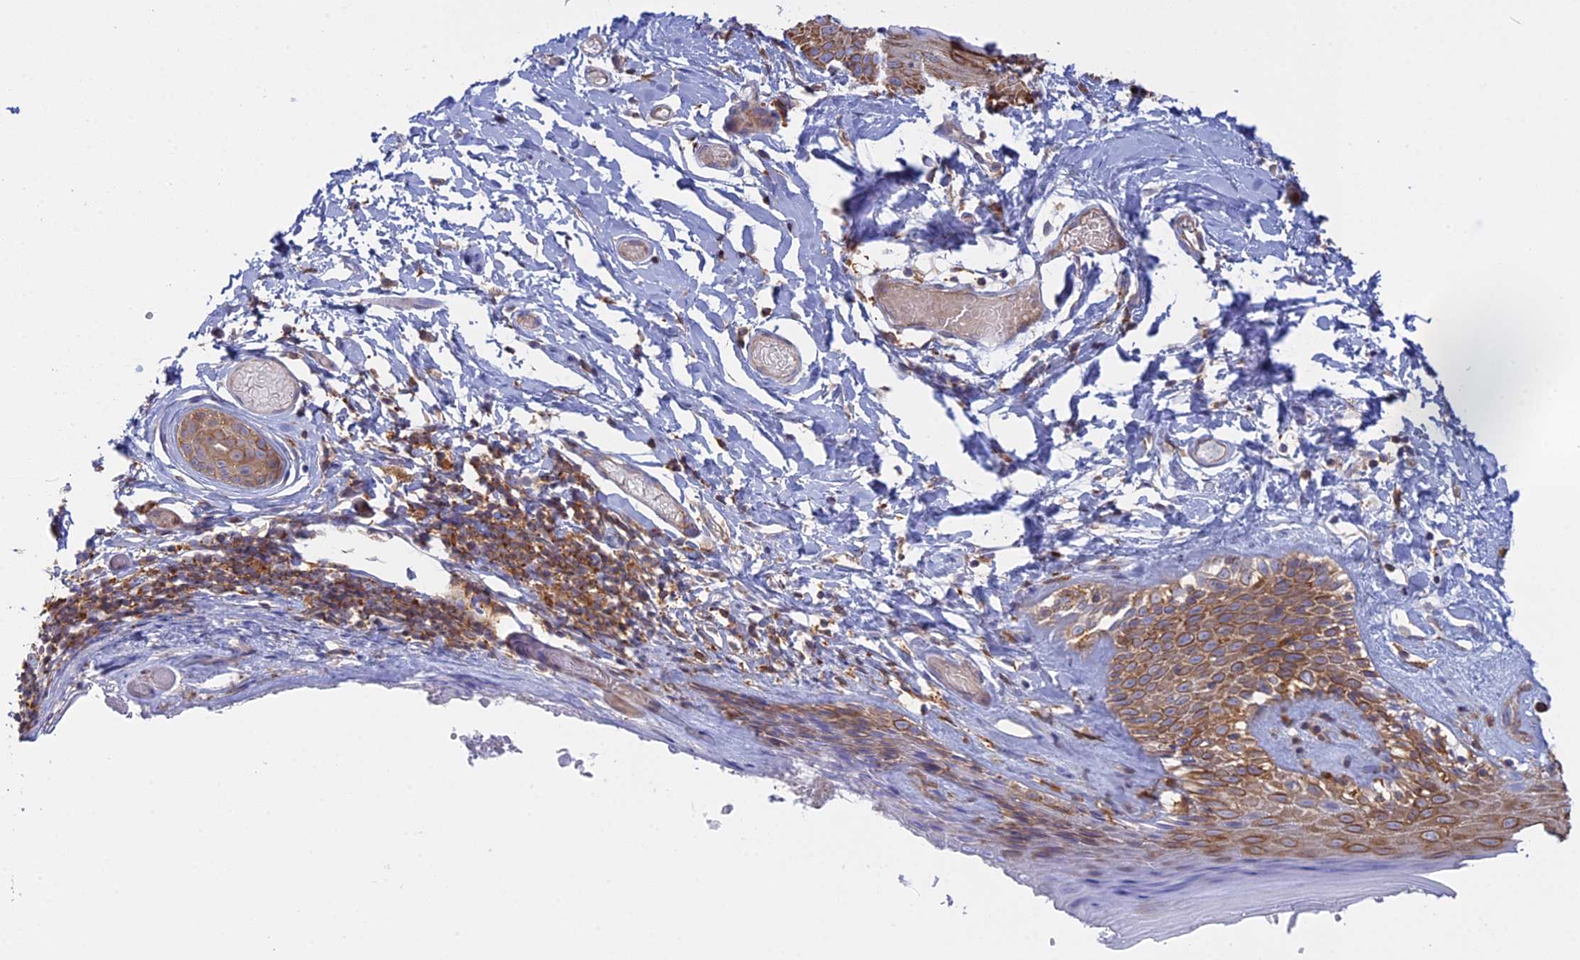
{"staining": {"intensity": "moderate", "quantity": ">75%", "location": "cytoplasmic/membranous"}, "tissue": "skin", "cell_type": "Epidermal cells", "image_type": "normal", "snomed": [{"axis": "morphology", "description": "Normal tissue, NOS"}, {"axis": "topography", "description": "Adipose tissue"}, {"axis": "topography", "description": "Vascular tissue"}, {"axis": "topography", "description": "Vulva"}, {"axis": "topography", "description": "Peripheral nerve tissue"}], "caption": "This micrograph demonstrates immunohistochemistry (IHC) staining of unremarkable human skin, with medium moderate cytoplasmic/membranous expression in approximately >75% of epidermal cells.", "gene": "GMIP", "patient": {"sex": "female", "age": 86}}